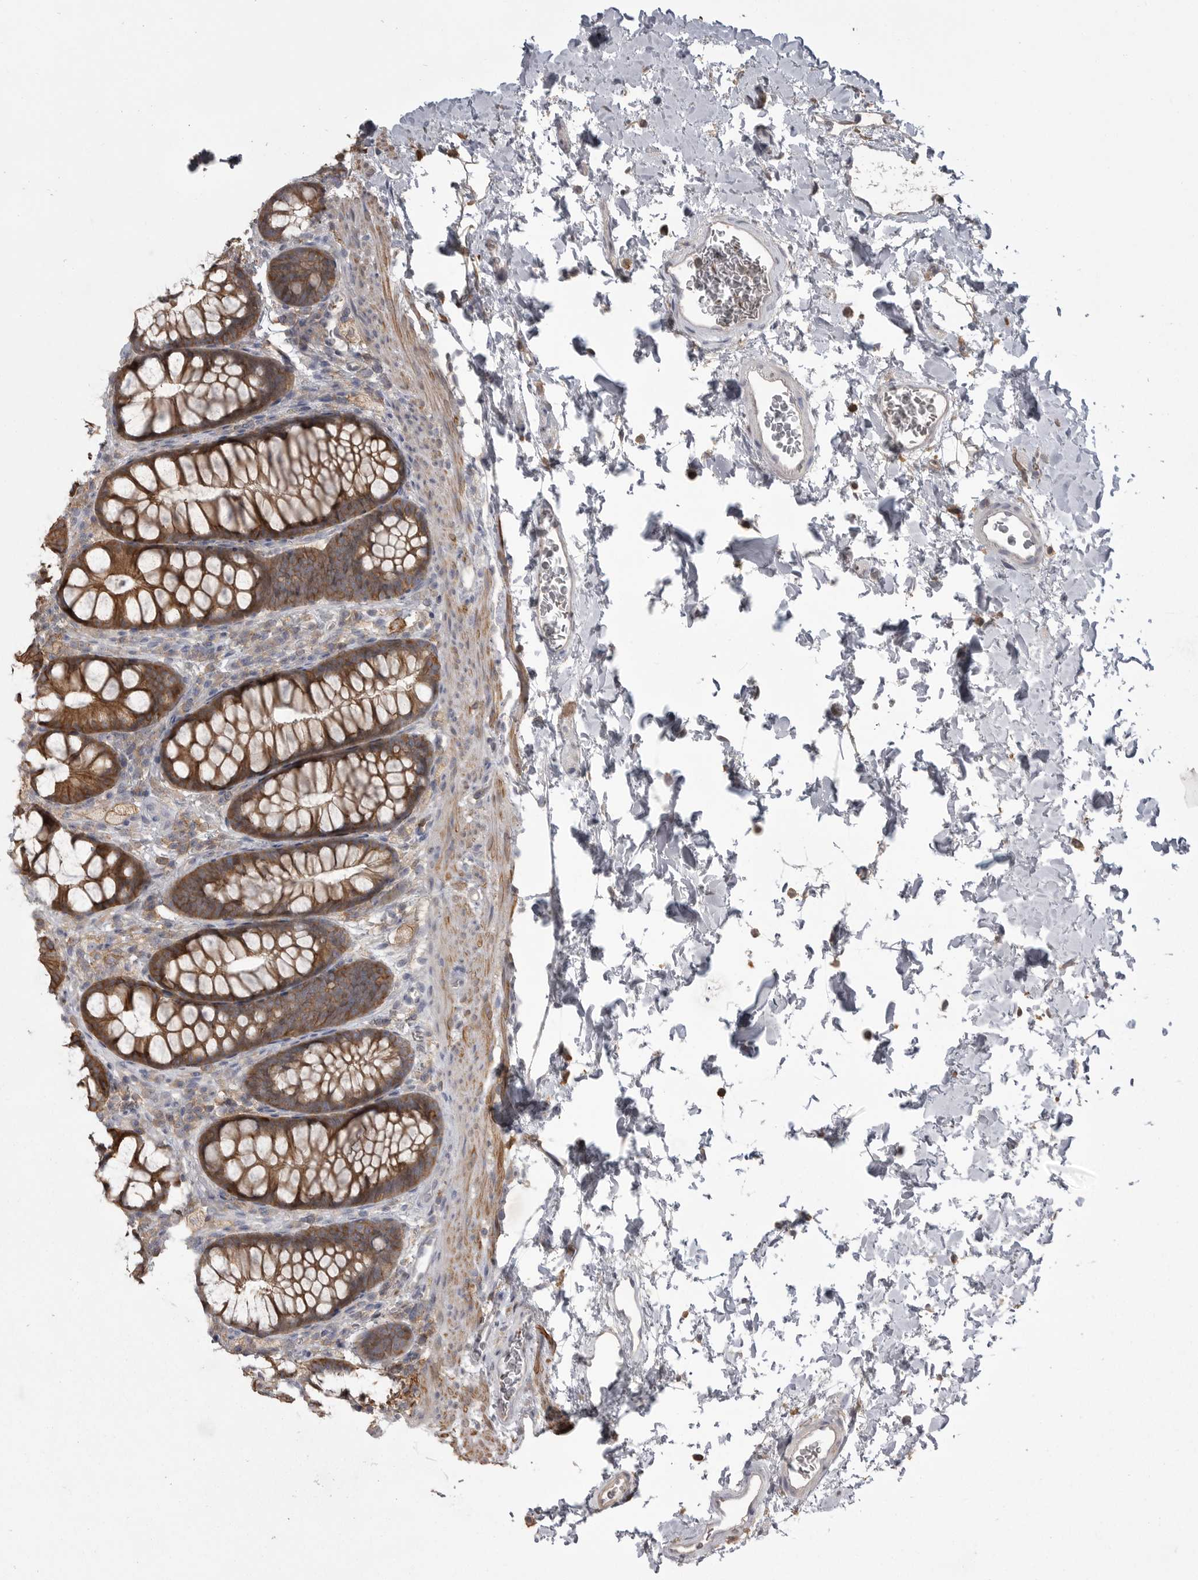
{"staining": {"intensity": "negative", "quantity": "none", "location": "none"}, "tissue": "colon", "cell_type": "Endothelial cells", "image_type": "normal", "snomed": [{"axis": "morphology", "description": "Normal tissue, NOS"}, {"axis": "topography", "description": "Colon"}], "caption": "IHC micrograph of unremarkable colon stained for a protein (brown), which reveals no staining in endothelial cells.", "gene": "CMTM6", "patient": {"sex": "female", "age": 62}}